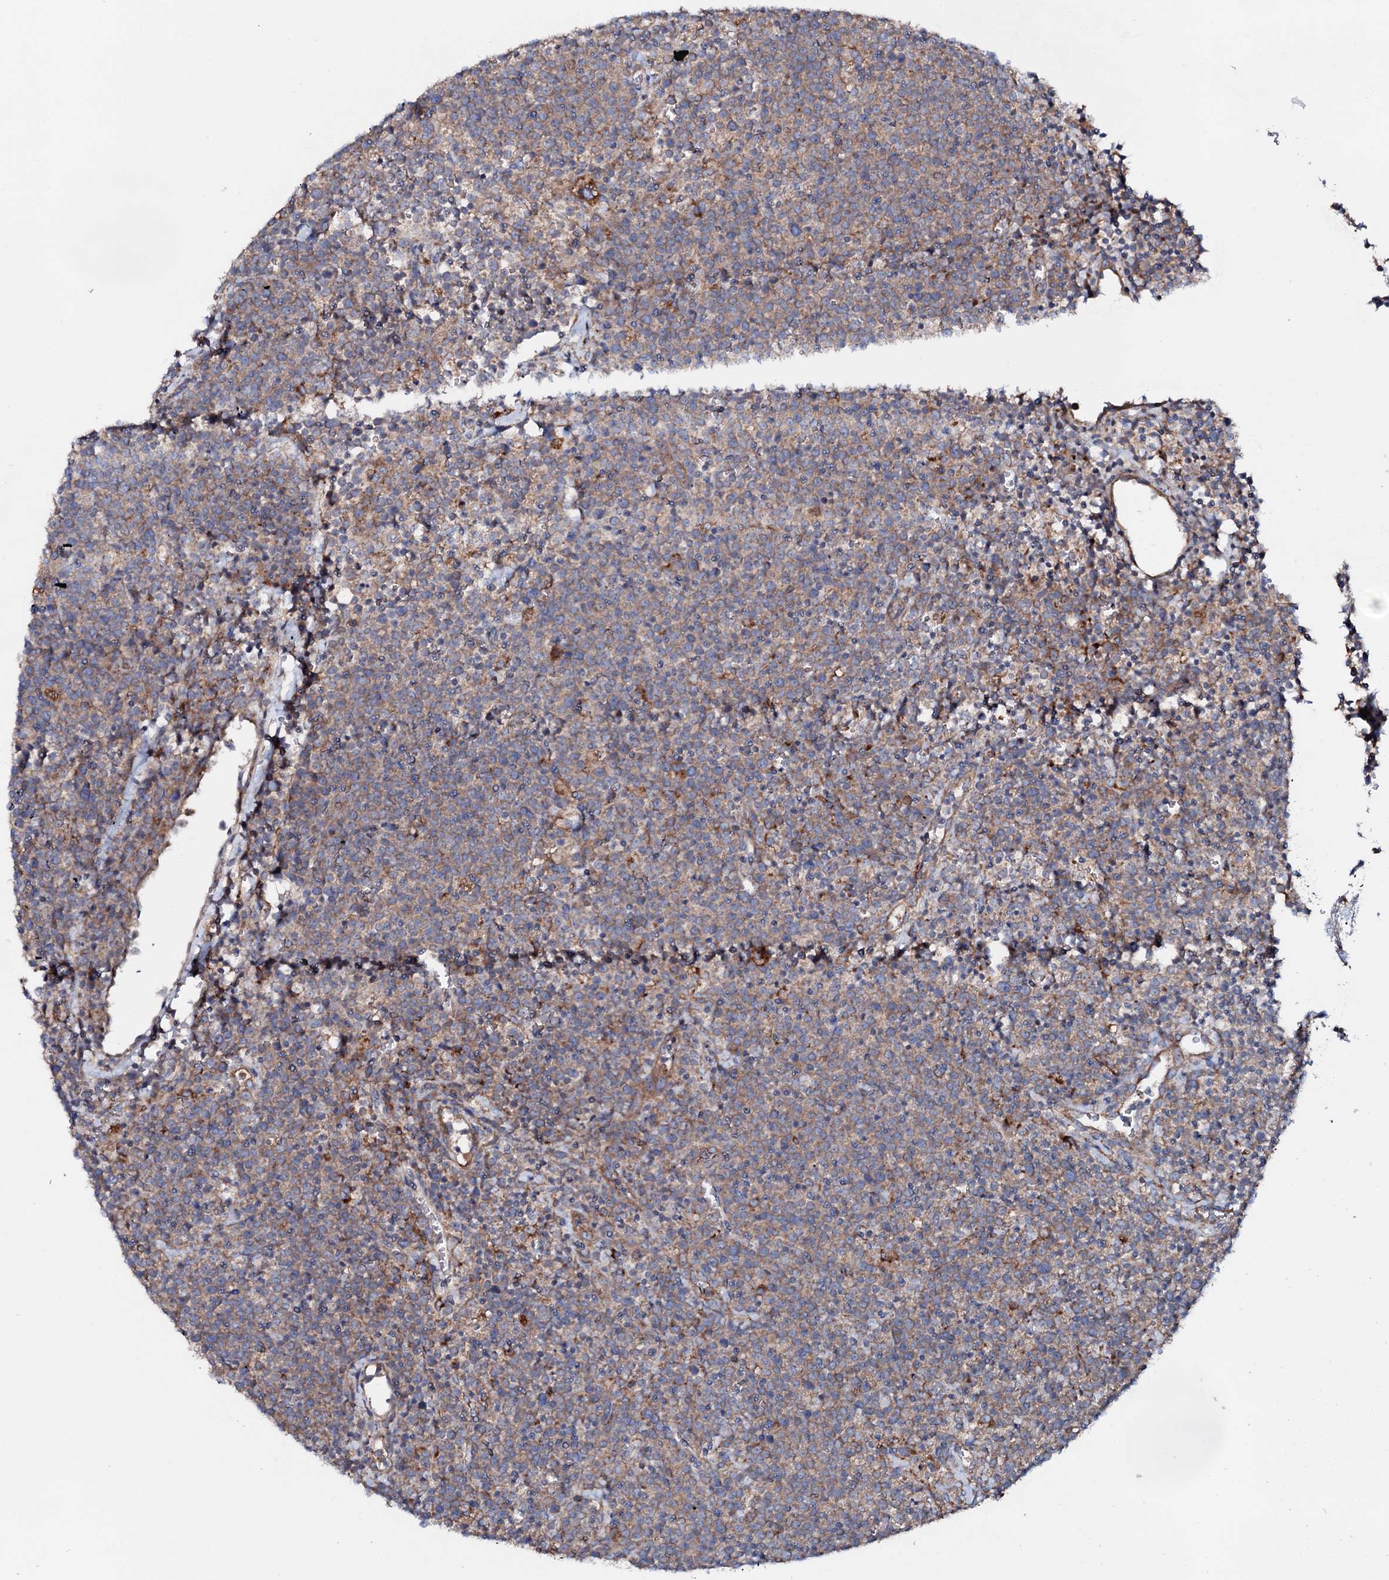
{"staining": {"intensity": "weak", "quantity": "25%-75%", "location": "cytoplasmic/membranous"}, "tissue": "lymphoma", "cell_type": "Tumor cells", "image_type": "cancer", "snomed": [{"axis": "morphology", "description": "Malignant lymphoma, non-Hodgkin's type, High grade"}, {"axis": "topography", "description": "Lymph node"}], "caption": "Human lymphoma stained for a protein (brown) displays weak cytoplasmic/membranous positive expression in approximately 25%-75% of tumor cells.", "gene": "P2RX4", "patient": {"sex": "male", "age": 61}}